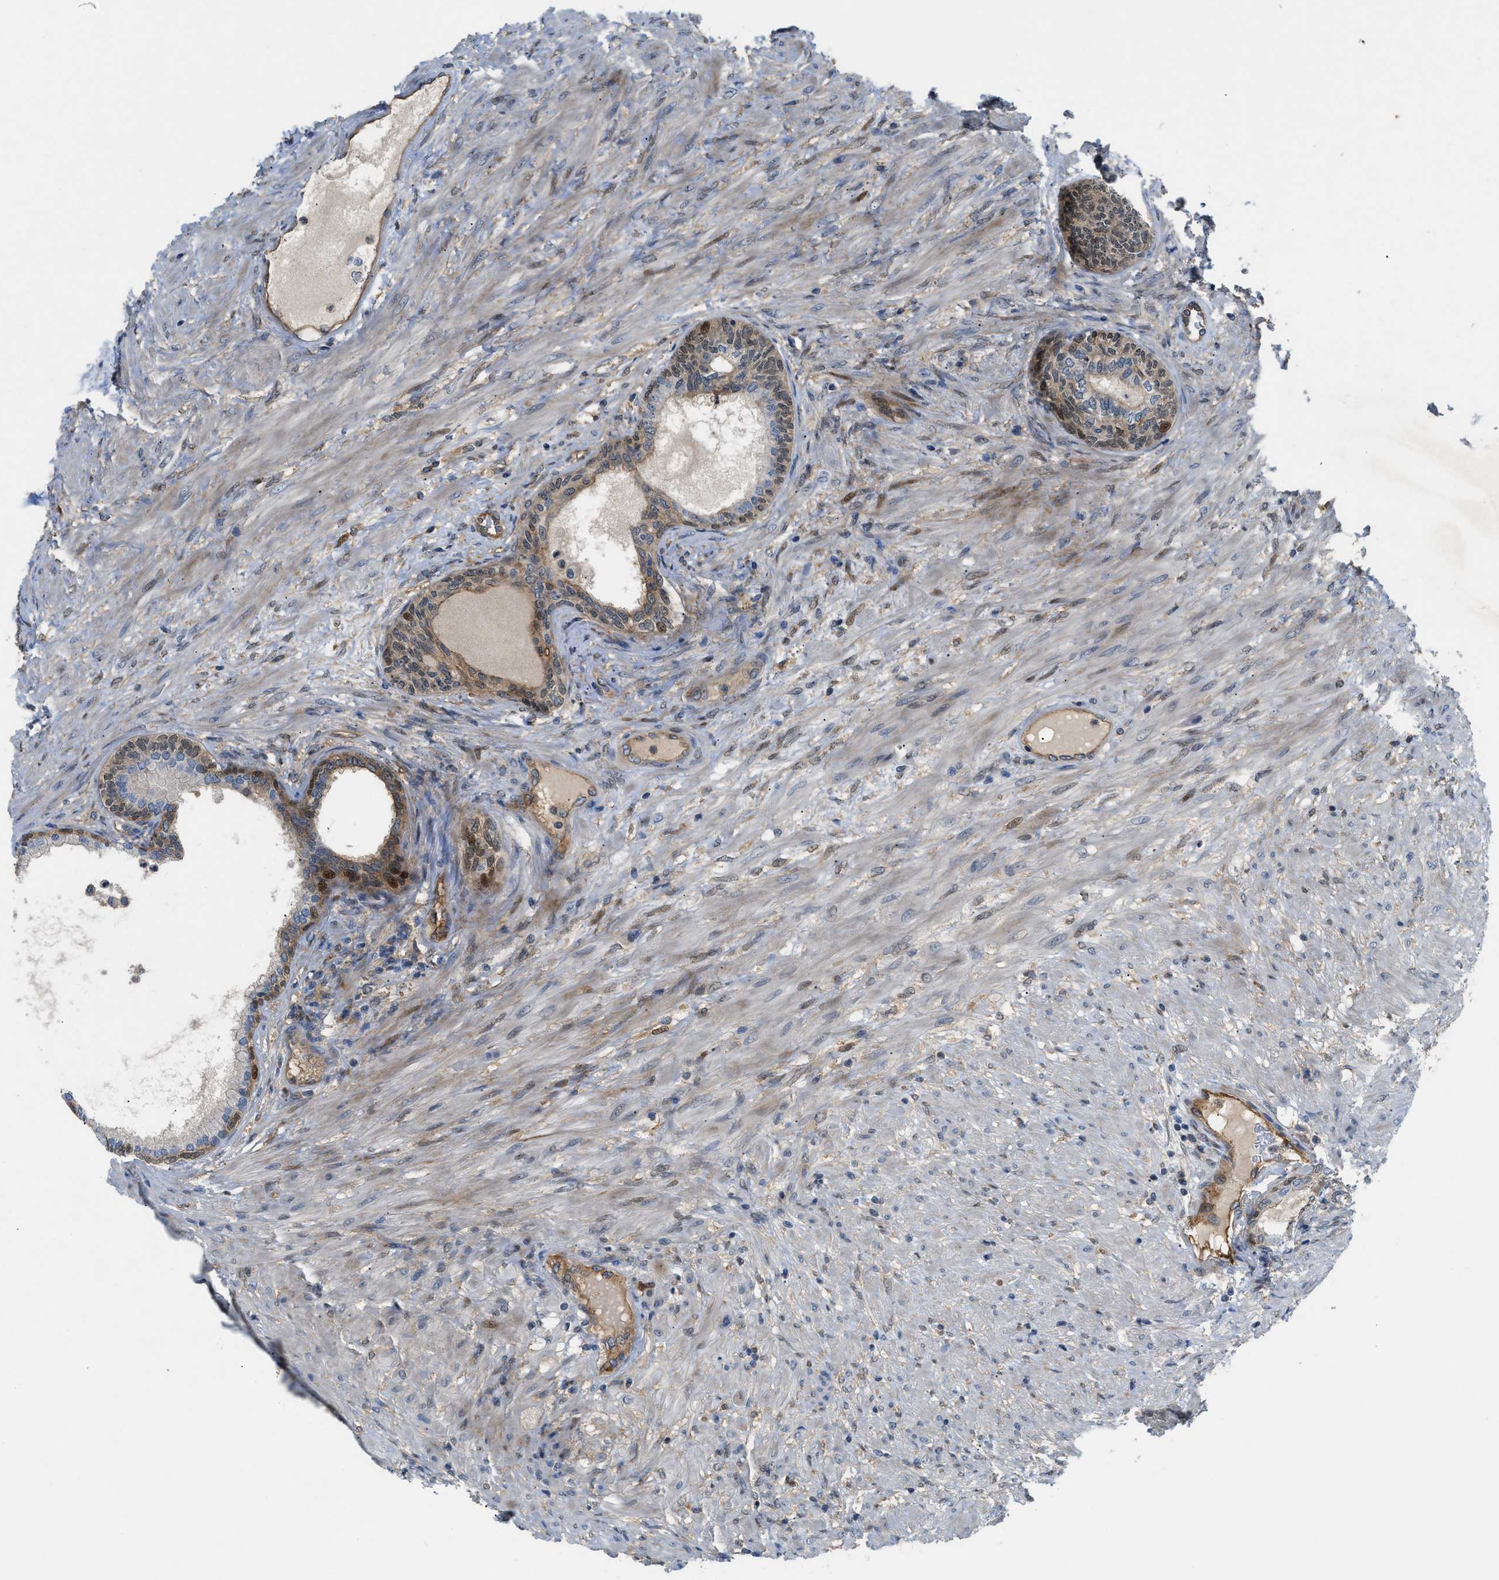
{"staining": {"intensity": "moderate", "quantity": "<25%", "location": "cytoplasmic/membranous,nuclear"}, "tissue": "prostate", "cell_type": "Glandular cells", "image_type": "normal", "snomed": [{"axis": "morphology", "description": "Normal tissue, NOS"}, {"axis": "topography", "description": "Prostate"}], "caption": "Immunohistochemistry (IHC) image of unremarkable prostate: human prostate stained using immunohistochemistry reveals low levels of moderate protein expression localized specifically in the cytoplasmic/membranous,nuclear of glandular cells, appearing as a cytoplasmic/membranous,nuclear brown color.", "gene": "TRAK2", "patient": {"sex": "male", "age": 76}}